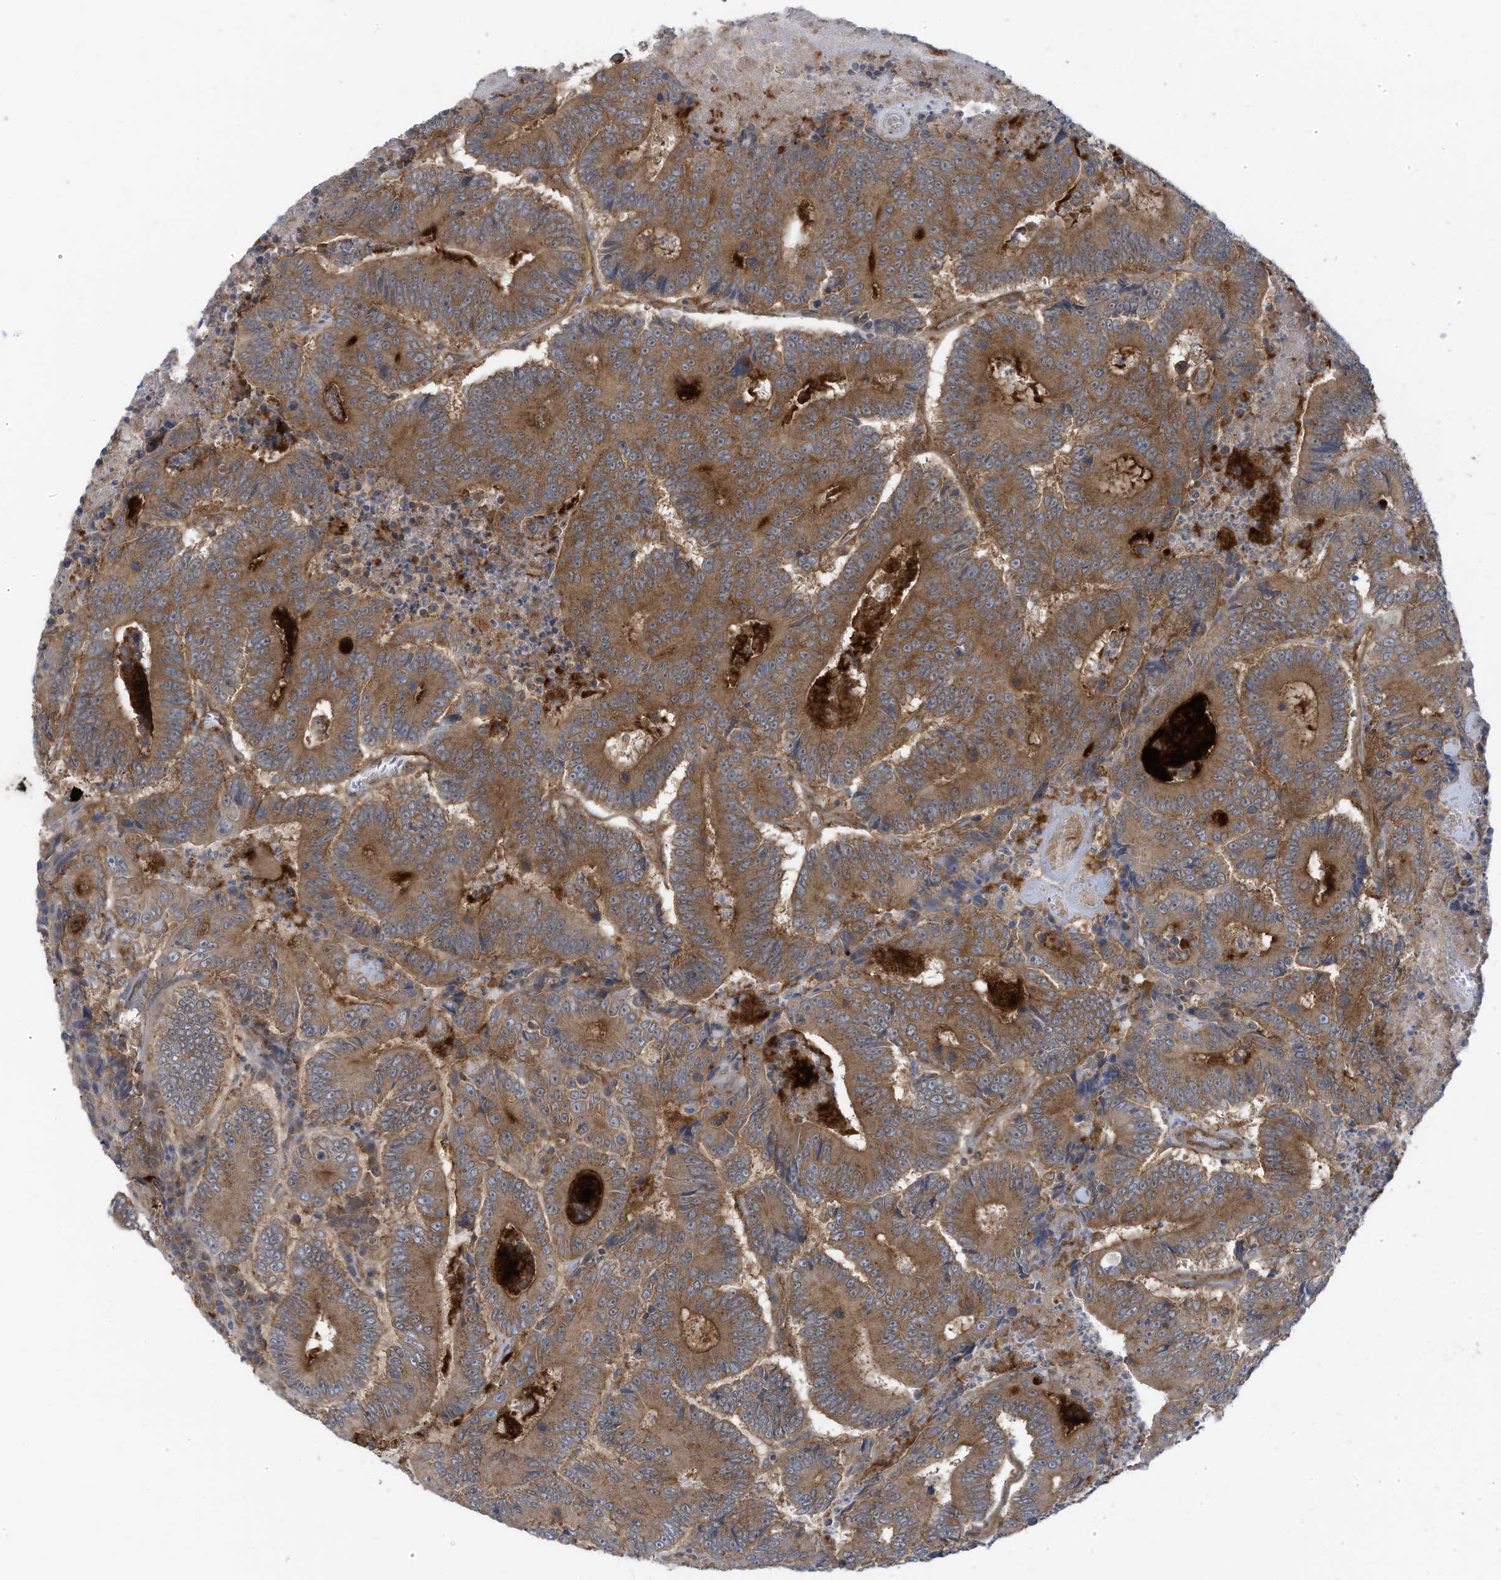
{"staining": {"intensity": "moderate", "quantity": ">75%", "location": "cytoplasmic/membranous"}, "tissue": "colorectal cancer", "cell_type": "Tumor cells", "image_type": "cancer", "snomed": [{"axis": "morphology", "description": "Adenocarcinoma, NOS"}, {"axis": "topography", "description": "Colon"}], "caption": "Tumor cells display medium levels of moderate cytoplasmic/membranous positivity in approximately >75% of cells in human adenocarcinoma (colorectal). The protein of interest is shown in brown color, while the nuclei are stained blue.", "gene": "REPS1", "patient": {"sex": "male", "age": 83}}